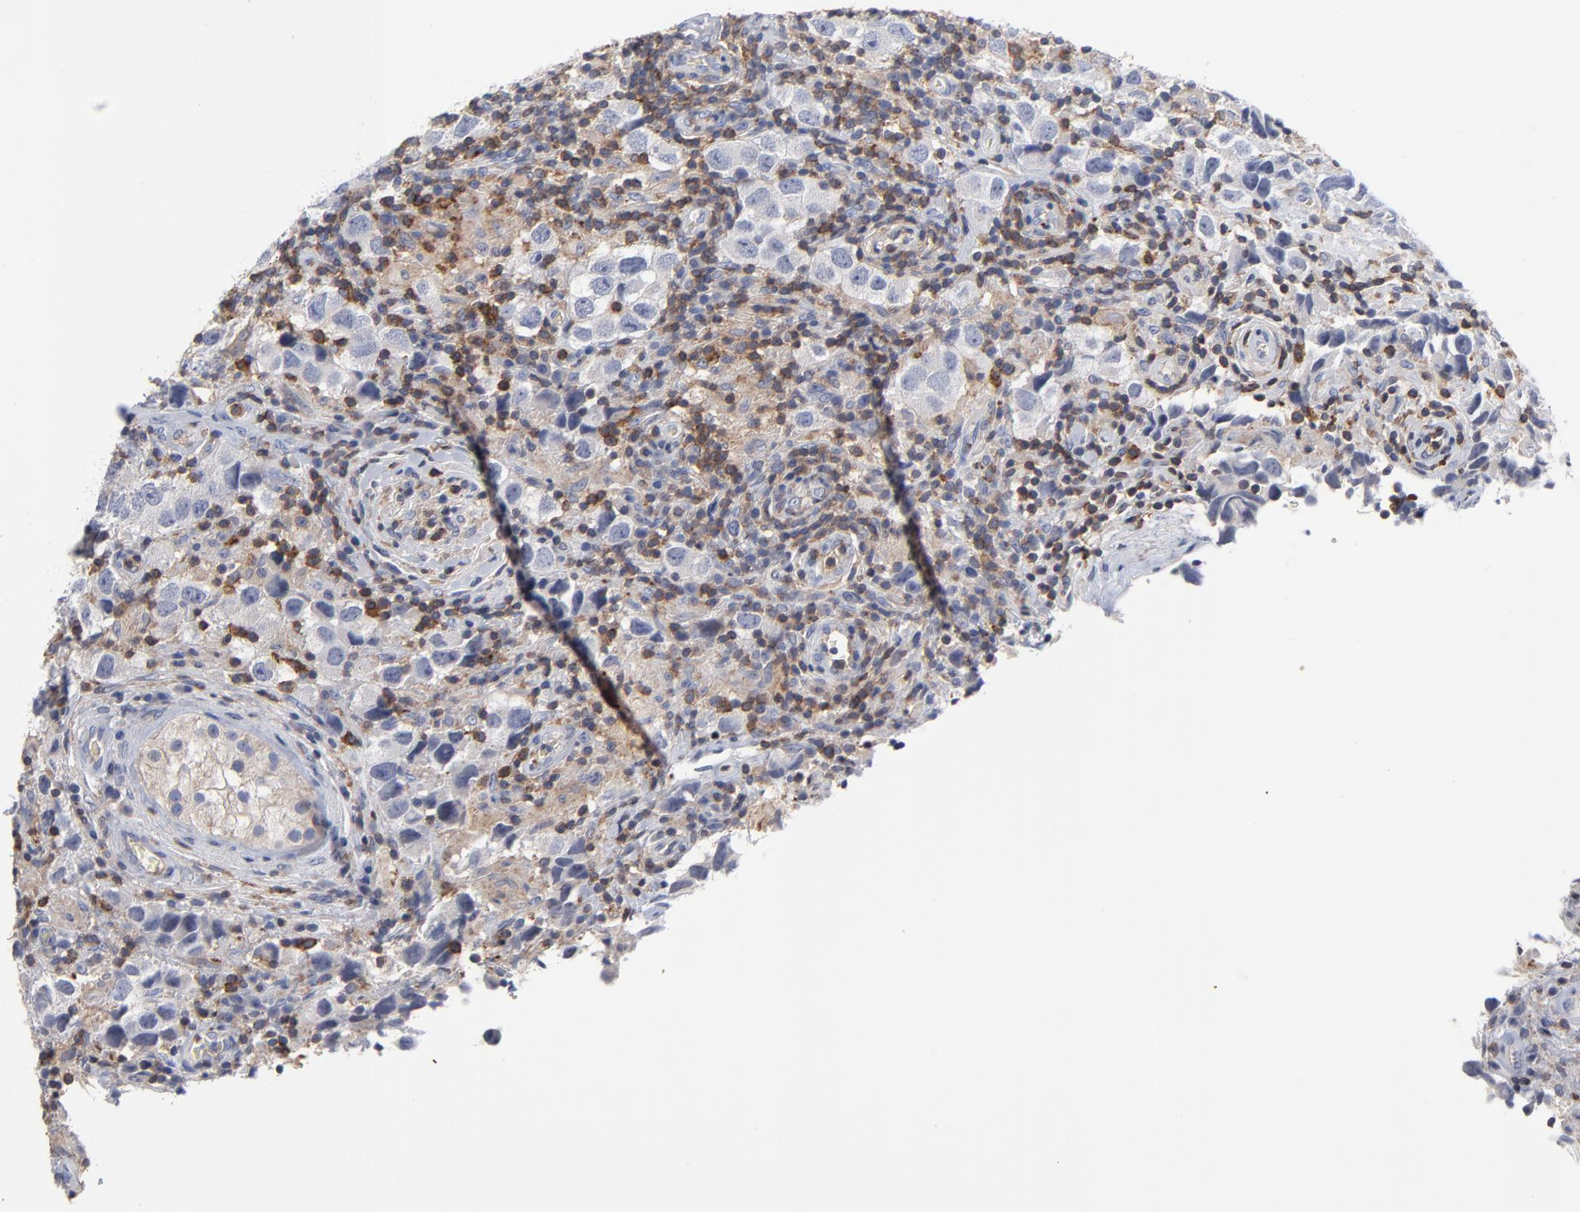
{"staining": {"intensity": "negative", "quantity": "none", "location": "none"}, "tissue": "testis cancer", "cell_type": "Tumor cells", "image_type": "cancer", "snomed": [{"axis": "morphology", "description": "Carcinoma, Embryonal, NOS"}, {"axis": "topography", "description": "Testis"}], "caption": "There is no significant expression in tumor cells of testis embryonal carcinoma.", "gene": "PDLIM2", "patient": {"sex": "male", "age": 21}}